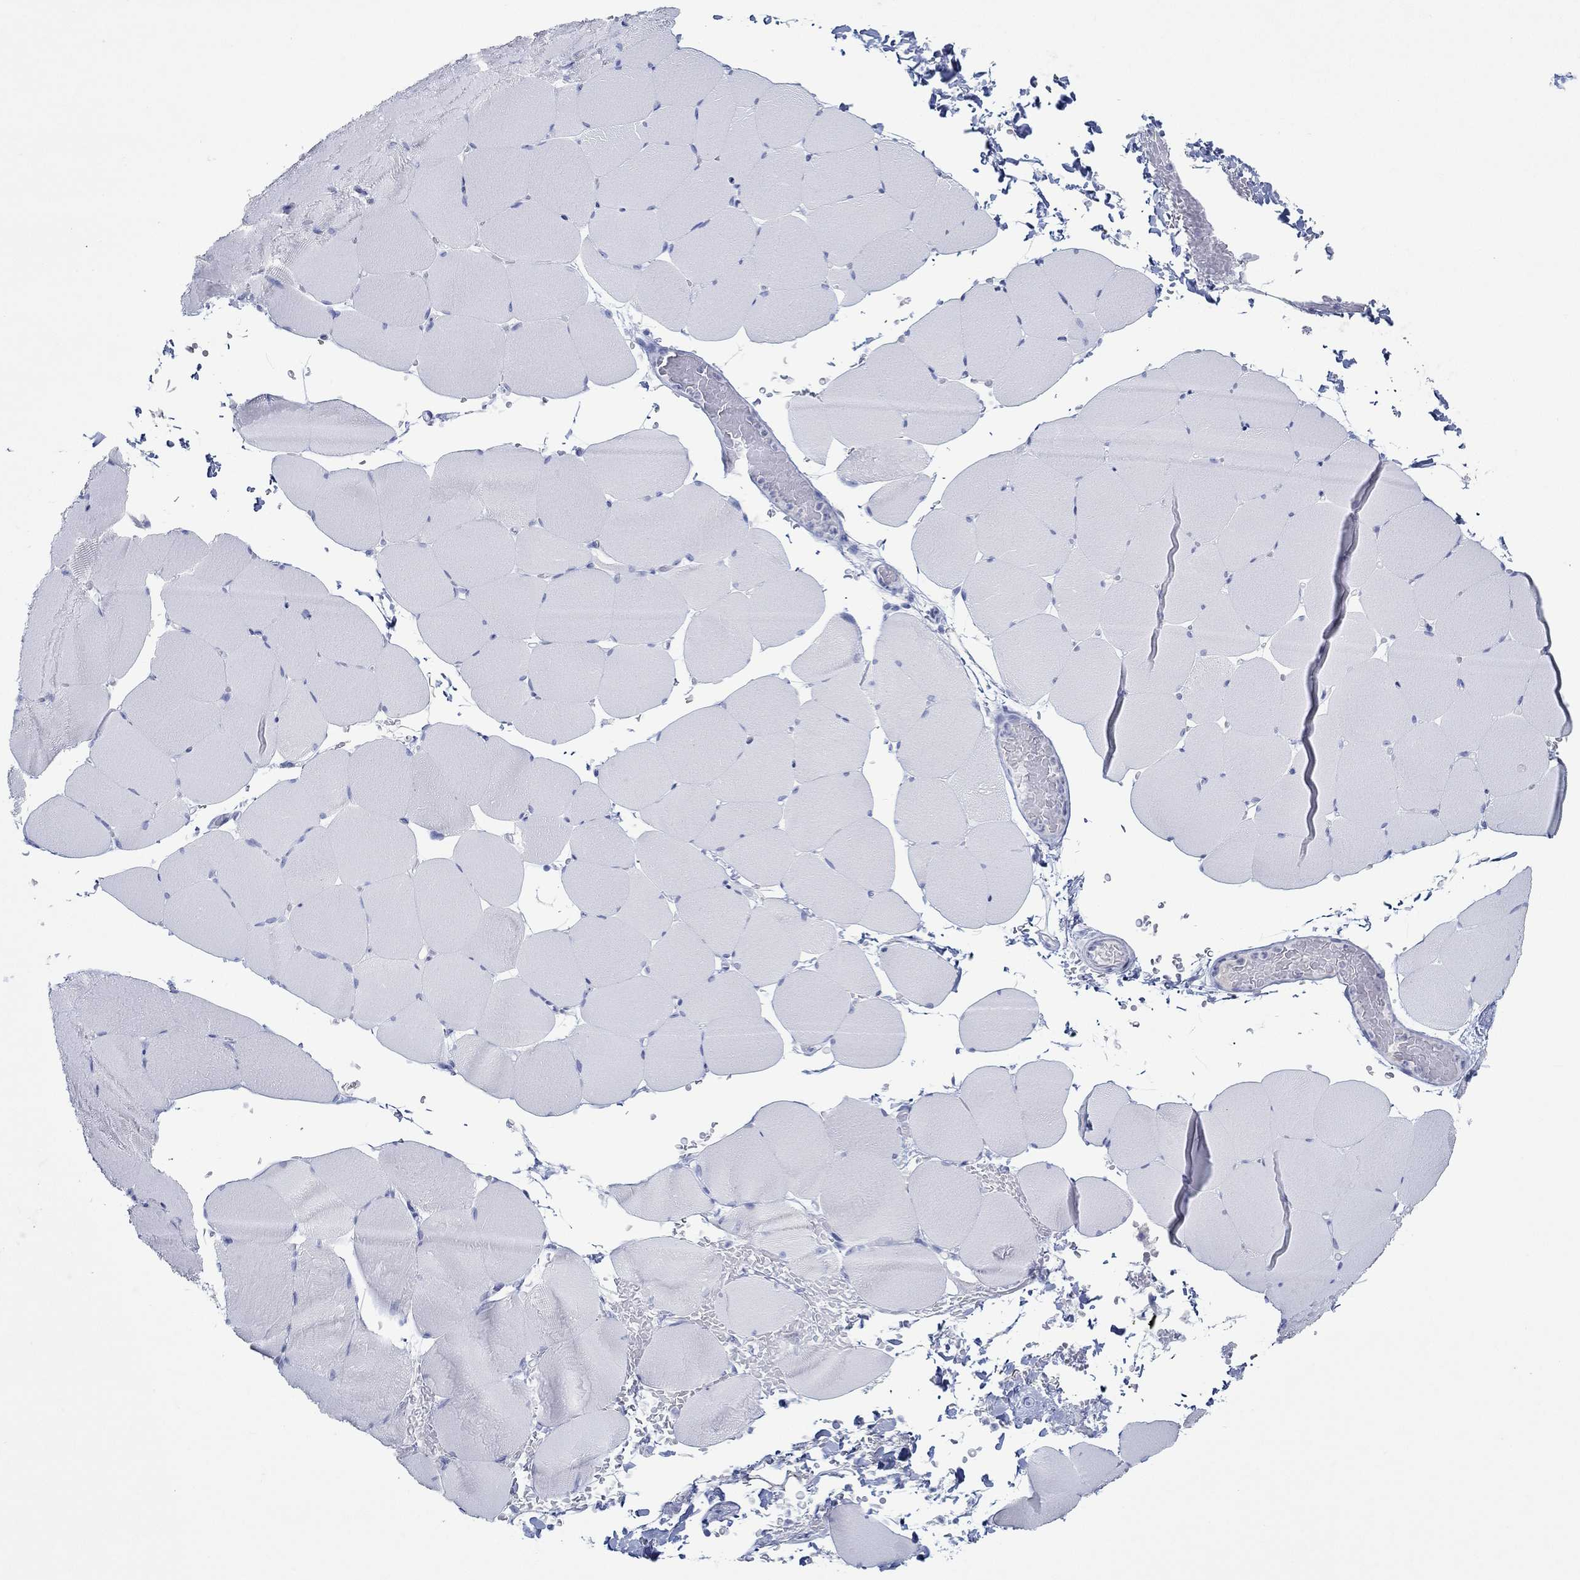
{"staining": {"intensity": "negative", "quantity": "none", "location": "none"}, "tissue": "skeletal muscle", "cell_type": "Myocytes", "image_type": "normal", "snomed": [{"axis": "morphology", "description": "Normal tissue, NOS"}, {"axis": "topography", "description": "Skeletal muscle"}], "caption": "A high-resolution photomicrograph shows immunohistochemistry (IHC) staining of normal skeletal muscle, which exhibits no significant positivity in myocytes.", "gene": "PAX9", "patient": {"sex": "female", "age": 37}}